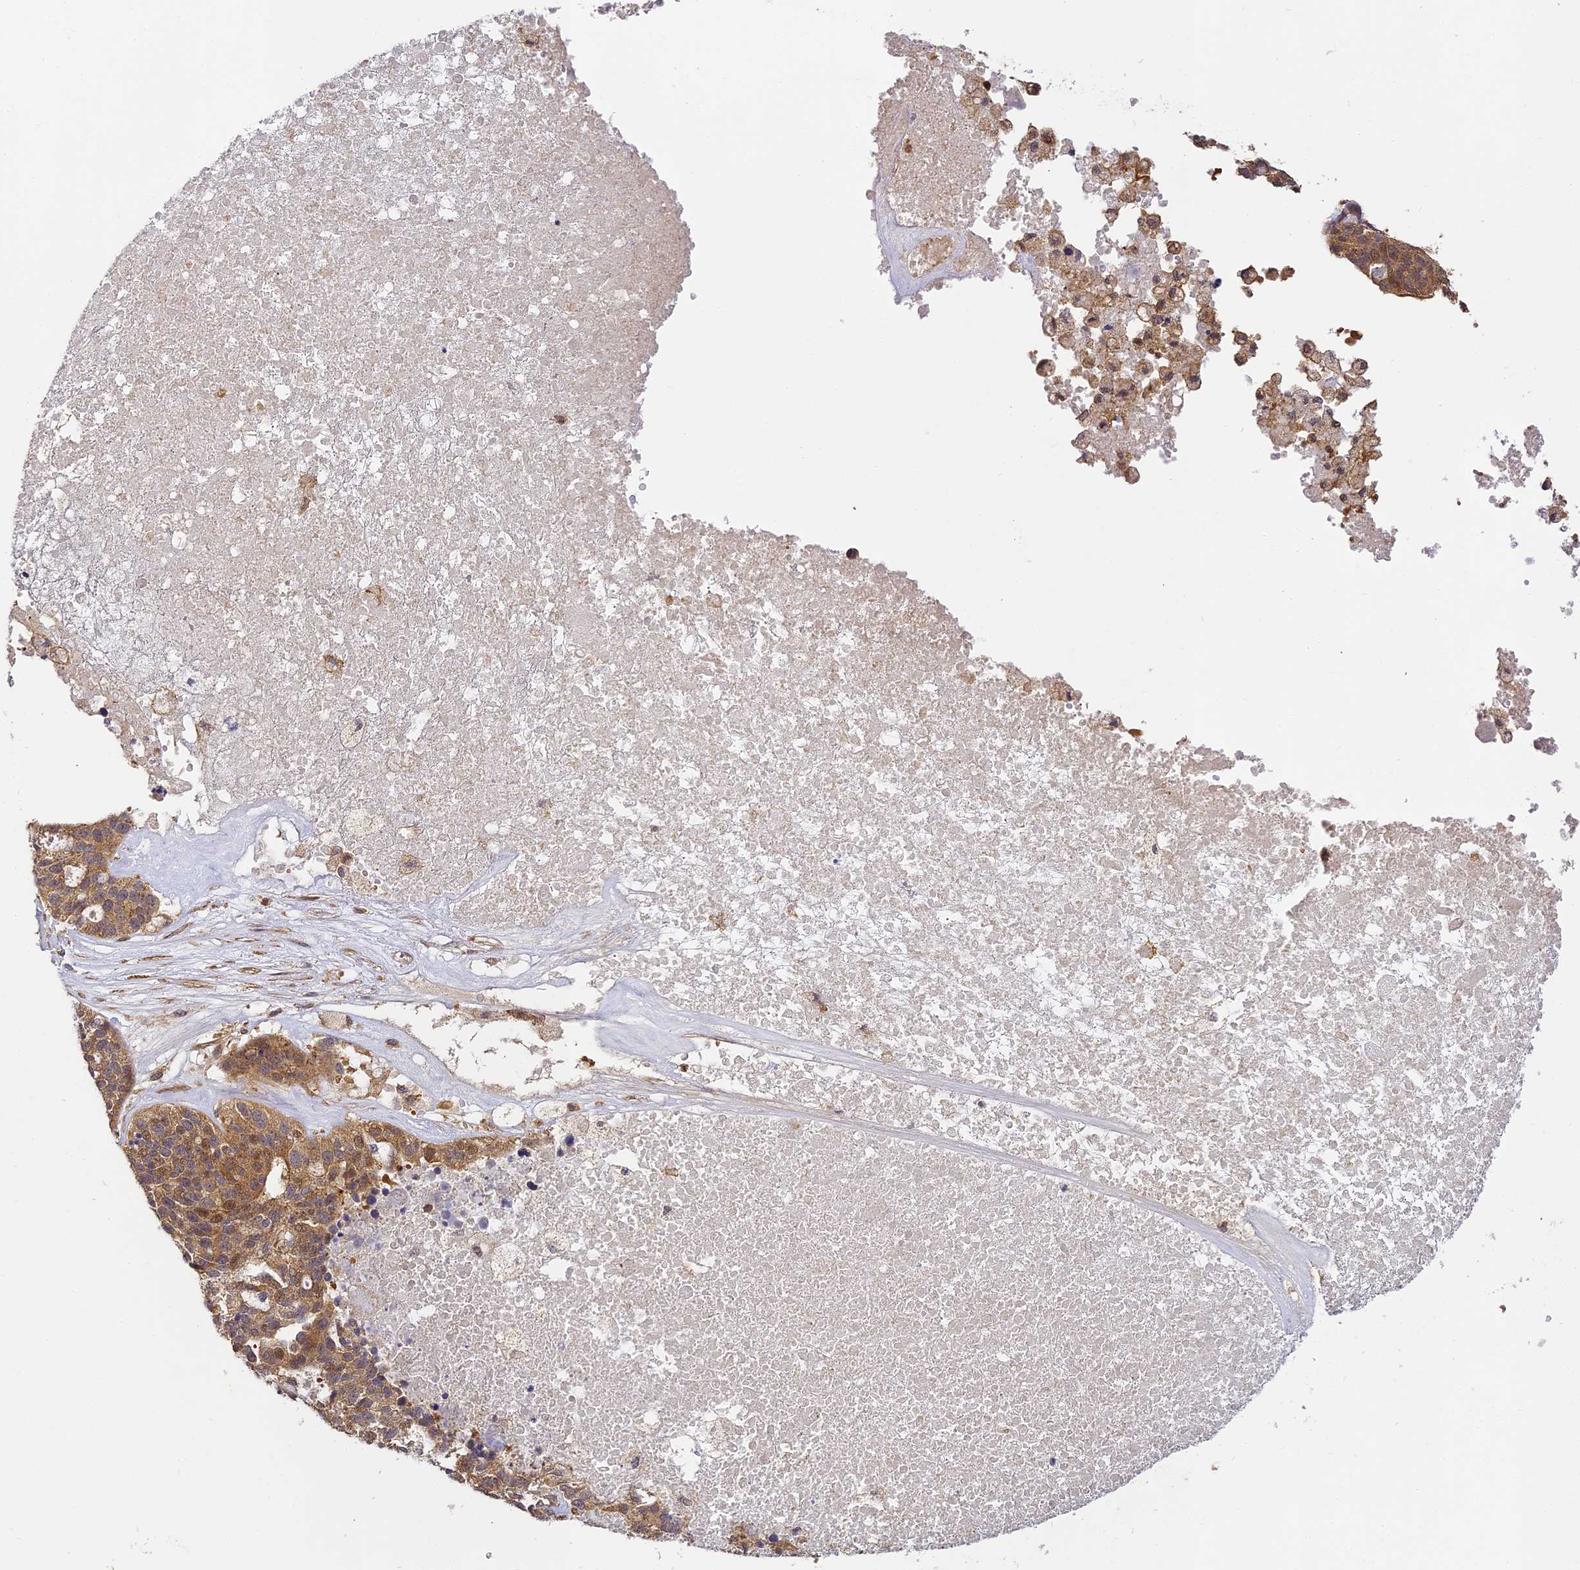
{"staining": {"intensity": "moderate", "quantity": ">75%", "location": "cytoplasmic/membranous,nuclear"}, "tissue": "ovarian cancer", "cell_type": "Tumor cells", "image_type": "cancer", "snomed": [{"axis": "morphology", "description": "Cystadenocarcinoma, serous, NOS"}, {"axis": "topography", "description": "Ovary"}], "caption": "The immunohistochemical stain highlights moderate cytoplasmic/membranous and nuclear expression in tumor cells of ovarian cancer (serous cystadenocarcinoma) tissue.", "gene": "ZNF443", "patient": {"sex": "female", "age": 59}}